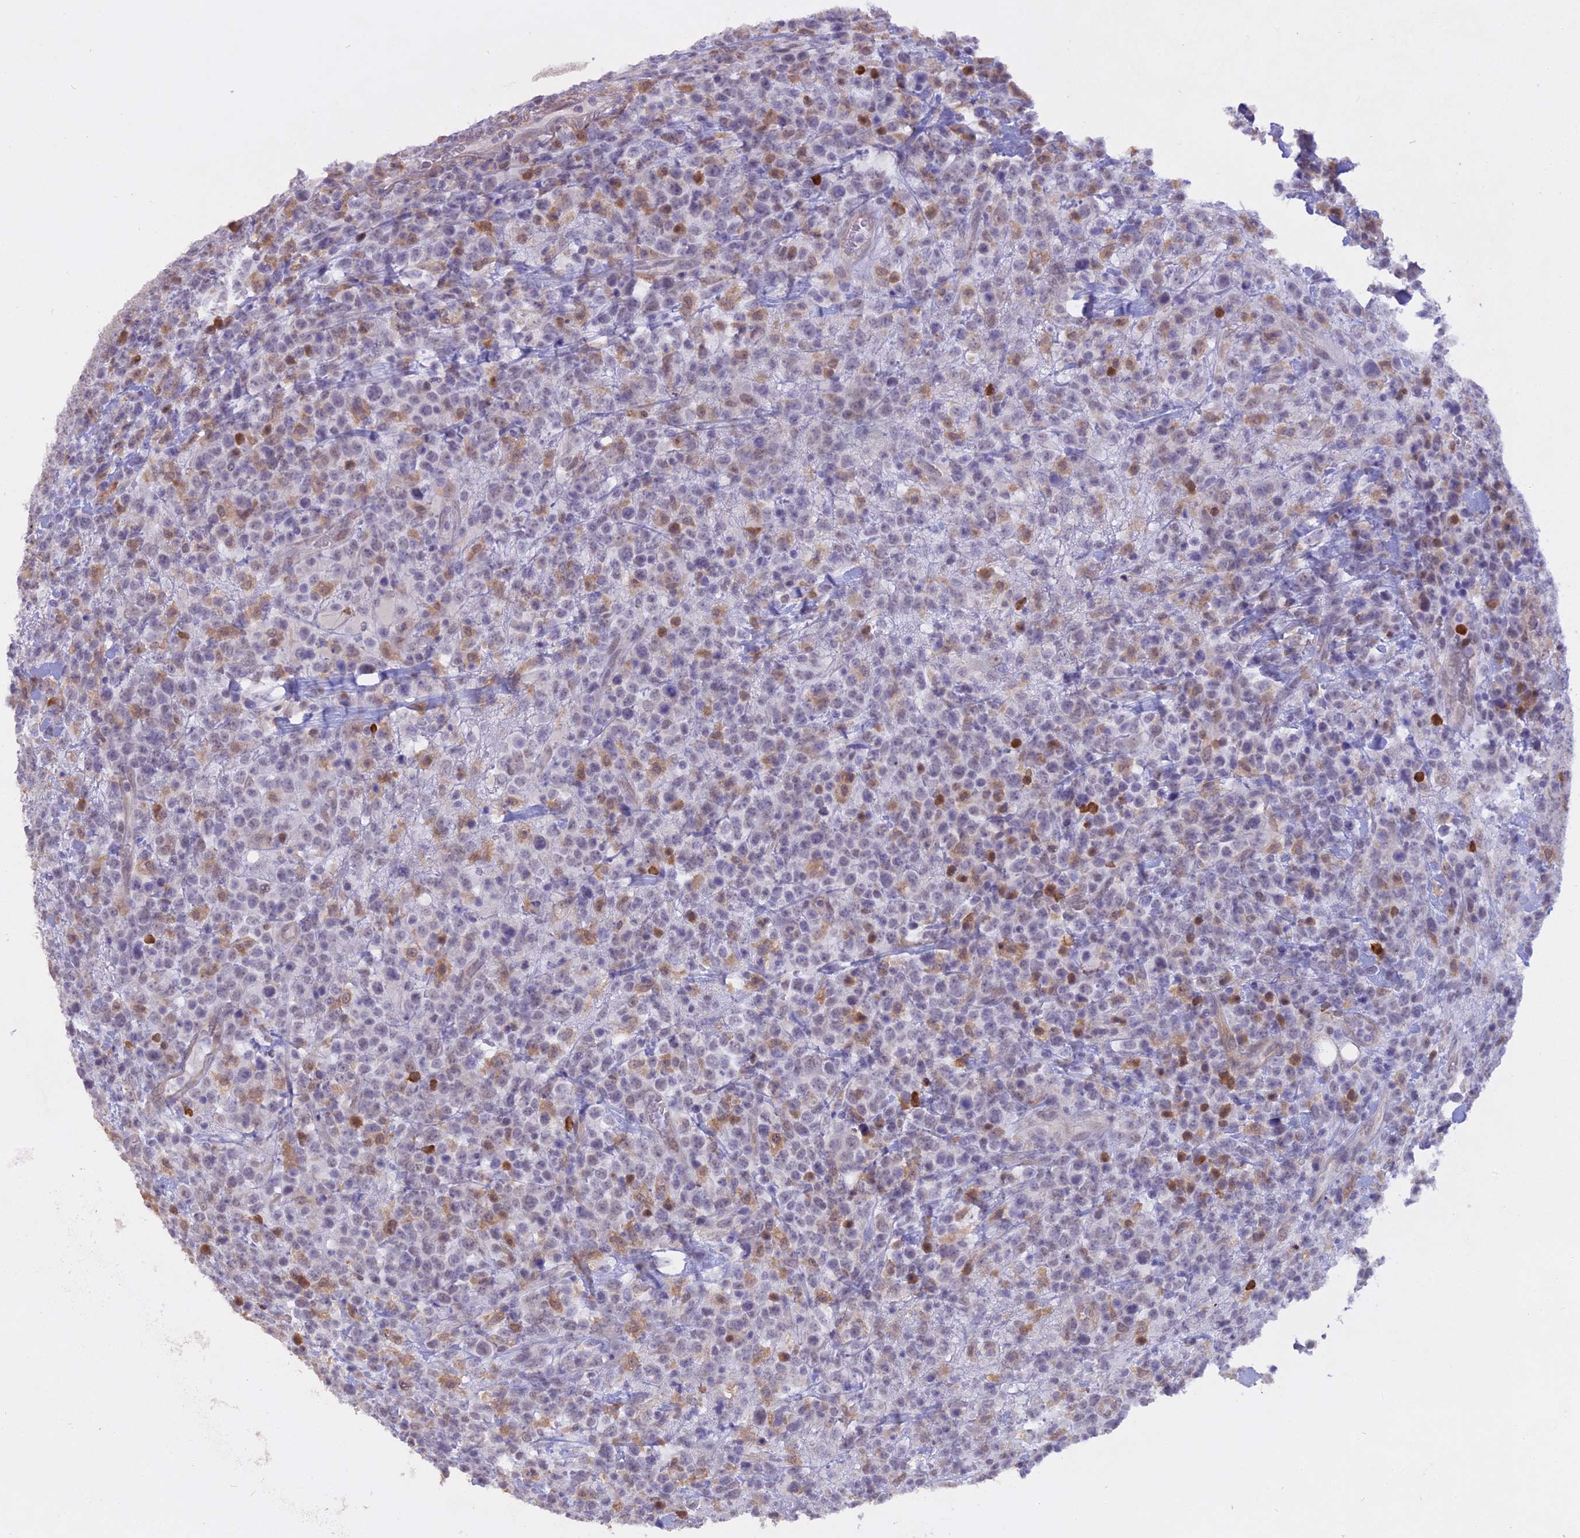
{"staining": {"intensity": "moderate", "quantity": "<25%", "location": "cytoplasmic/membranous,nuclear"}, "tissue": "lymphoma", "cell_type": "Tumor cells", "image_type": "cancer", "snomed": [{"axis": "morphology", "description": "Malignant lymphoma, non-Hodgkin's type, High grade"}, {"axis": "topography", "description": "Colon"}], "caption": "IHC (DAB (3,3'-diaminobenzidine)) staining of malignant lymphoma, non-Hodgkin's type (high-grade) displays moderate cytoplasmic/membranous and nuclear protein expression in approximately <25% of tumor cells. (DAB = brown stain, brightfield microscopy at high magnification).", "gene": "BLNK", "patient": {"sex": "female", "age": 53}}